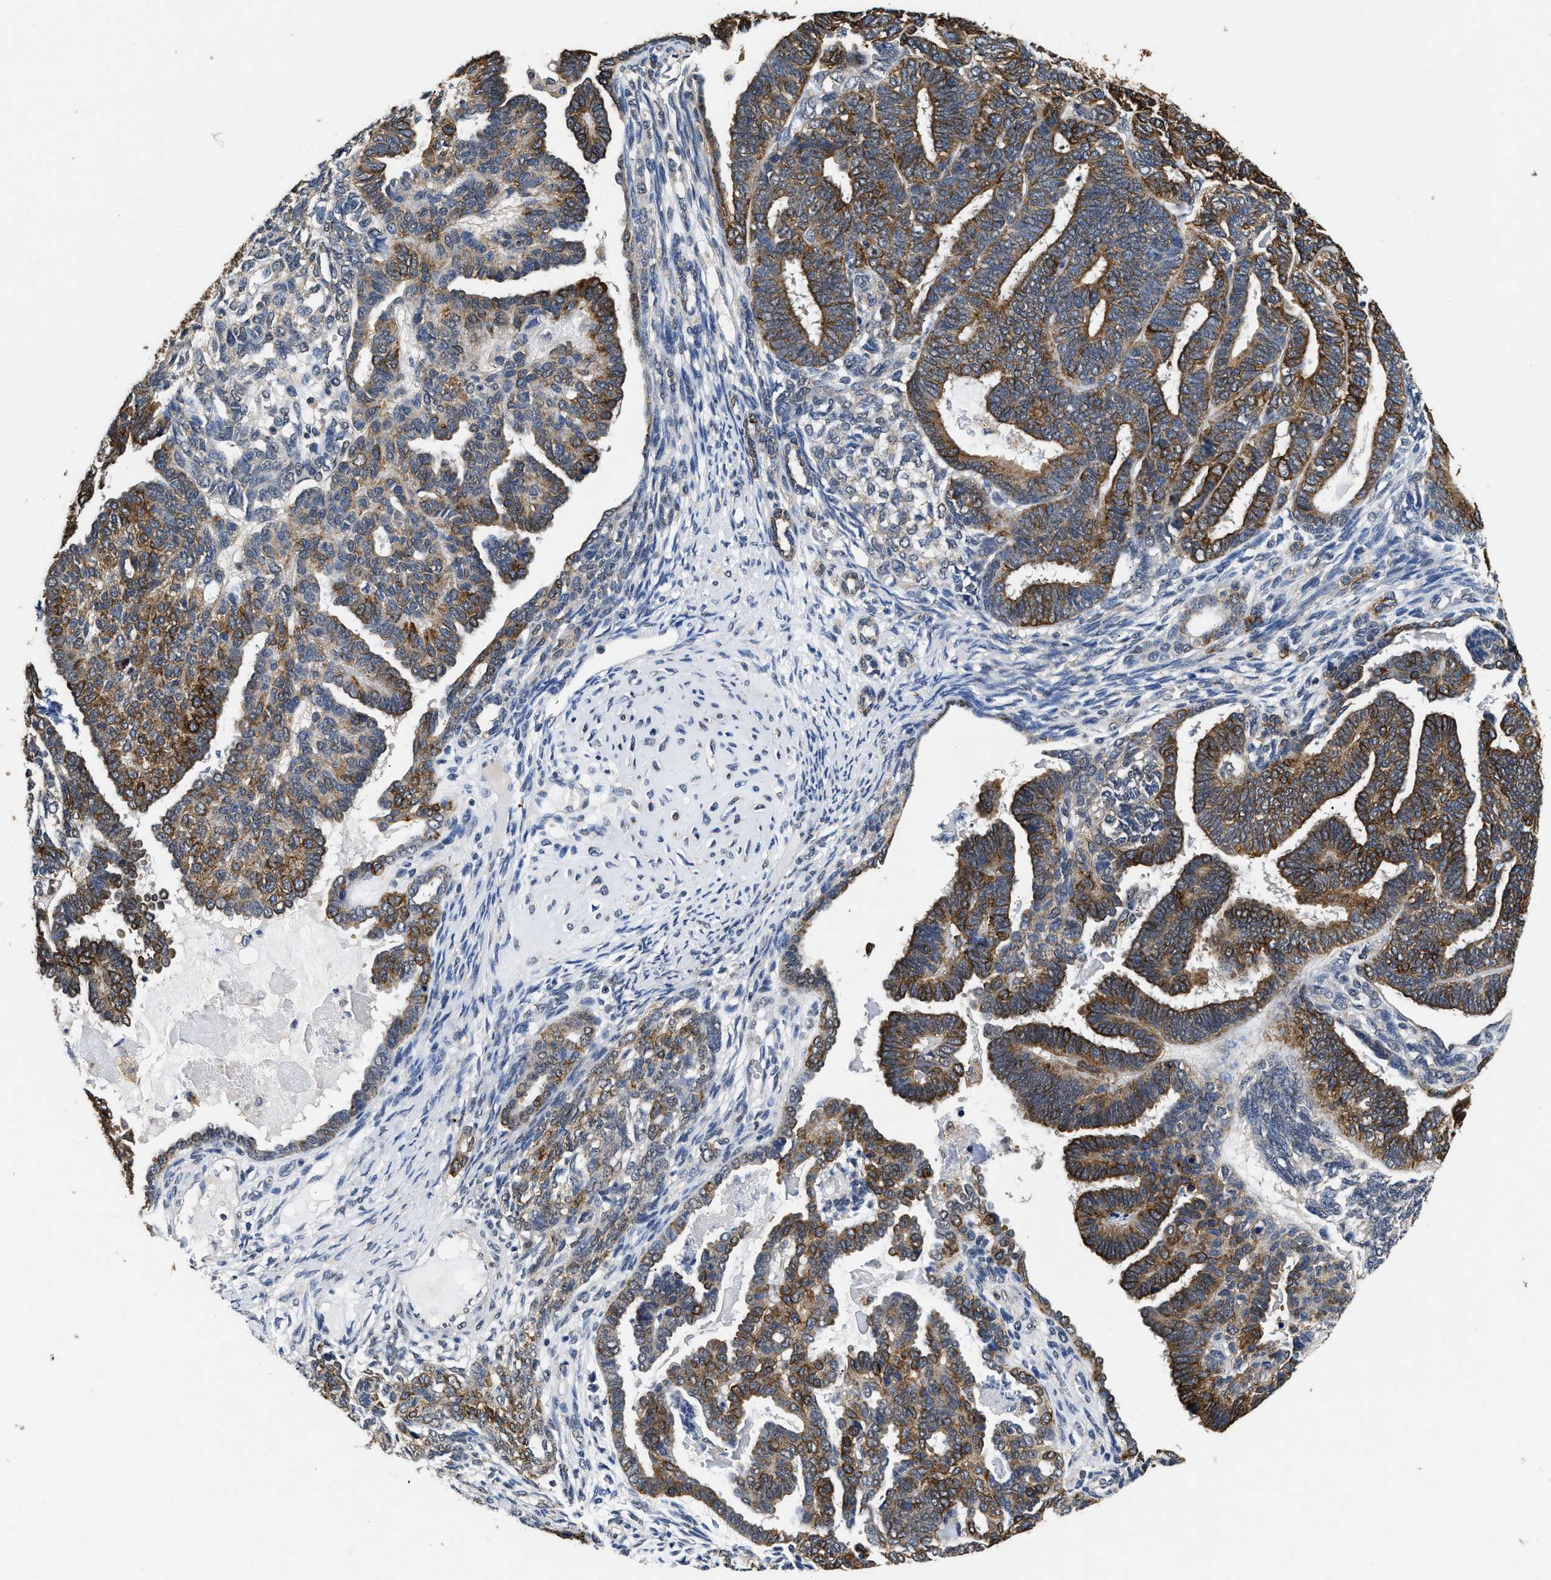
{"staining": {"intensity": "moderate", "quantity": ">75%", "location": "cytoplasmic/membranous"}, "tissue": "endometrial cancer", "cell_type": "Tumor cells", "image_type": "cancer", "snomed": [{"axis": "morphology", "description": "Neoplasm, malignant, NOS"}, {"axis": "topography", "description": "Endometrium"}], "caption": "Approximately >75% of tumor cells in endometrial neoplasm (malignant) display moderate cytoplasmic/membranous protein positivity as visualized by brown immunohistochemical staining.", "gene": "CTNNA1", "patient": {"sex": "female", "age": 74}}